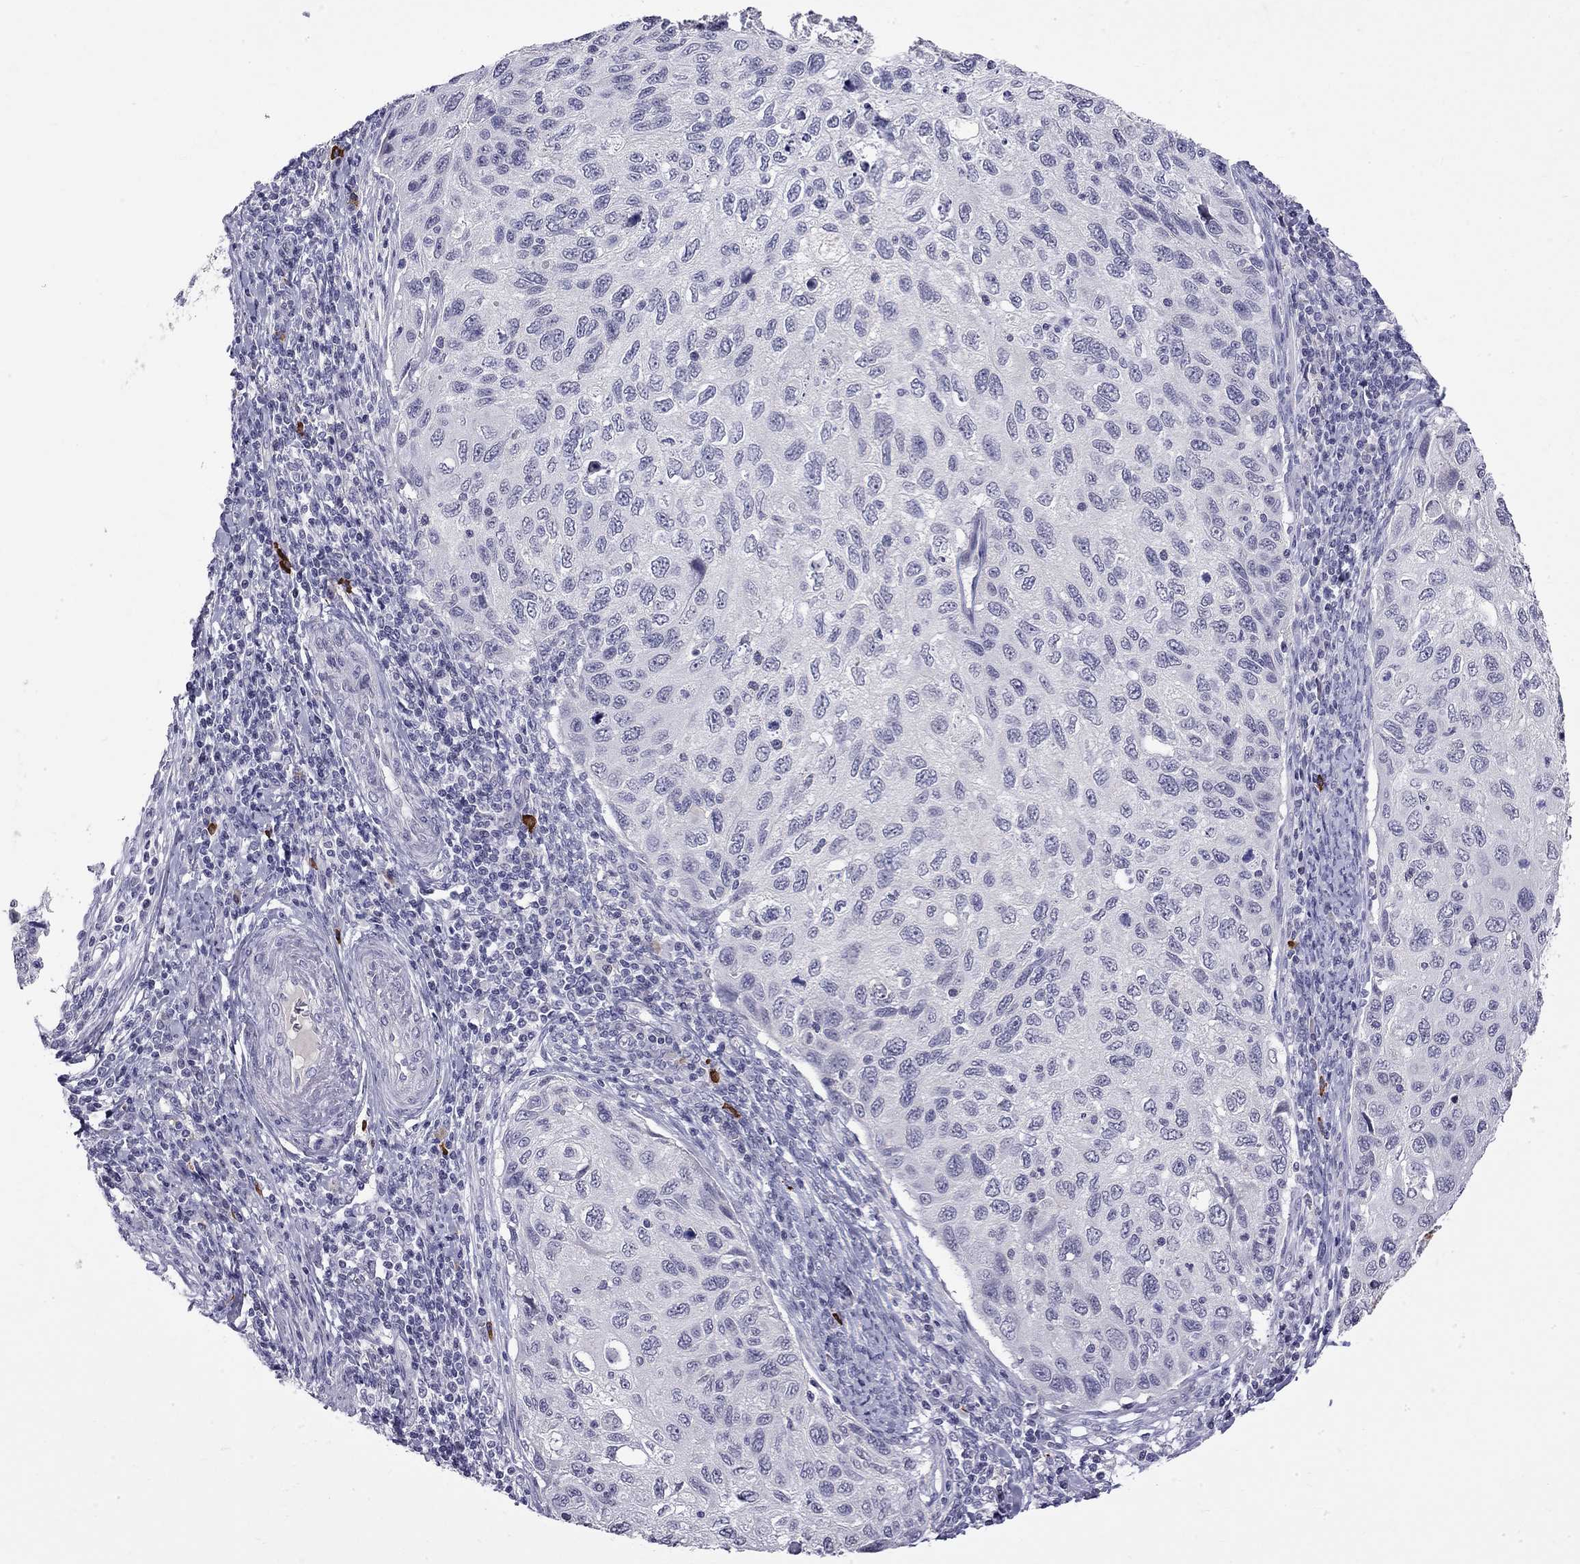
{"staining": {"intensity": "negative", "quantity": "none", "location": "none"}, "tissue": "cervical cancer", "cell_type": "Tumor cells", "image_type": "cancer", "snomed": [{"axis": "morphology", "description": "Squamous cell carcinoma, NOS"}, {"axis": "topography", "description": "Cervix"}], "caption": "Immunohistochemistry (IHC) histopathology image of neoplastic tissue: human cervical cancer stained with DAB demonstrates no significant protein expression in tumor cells.", "gene": "RTL9", "patient": {"sex": "female", "age": 70}}